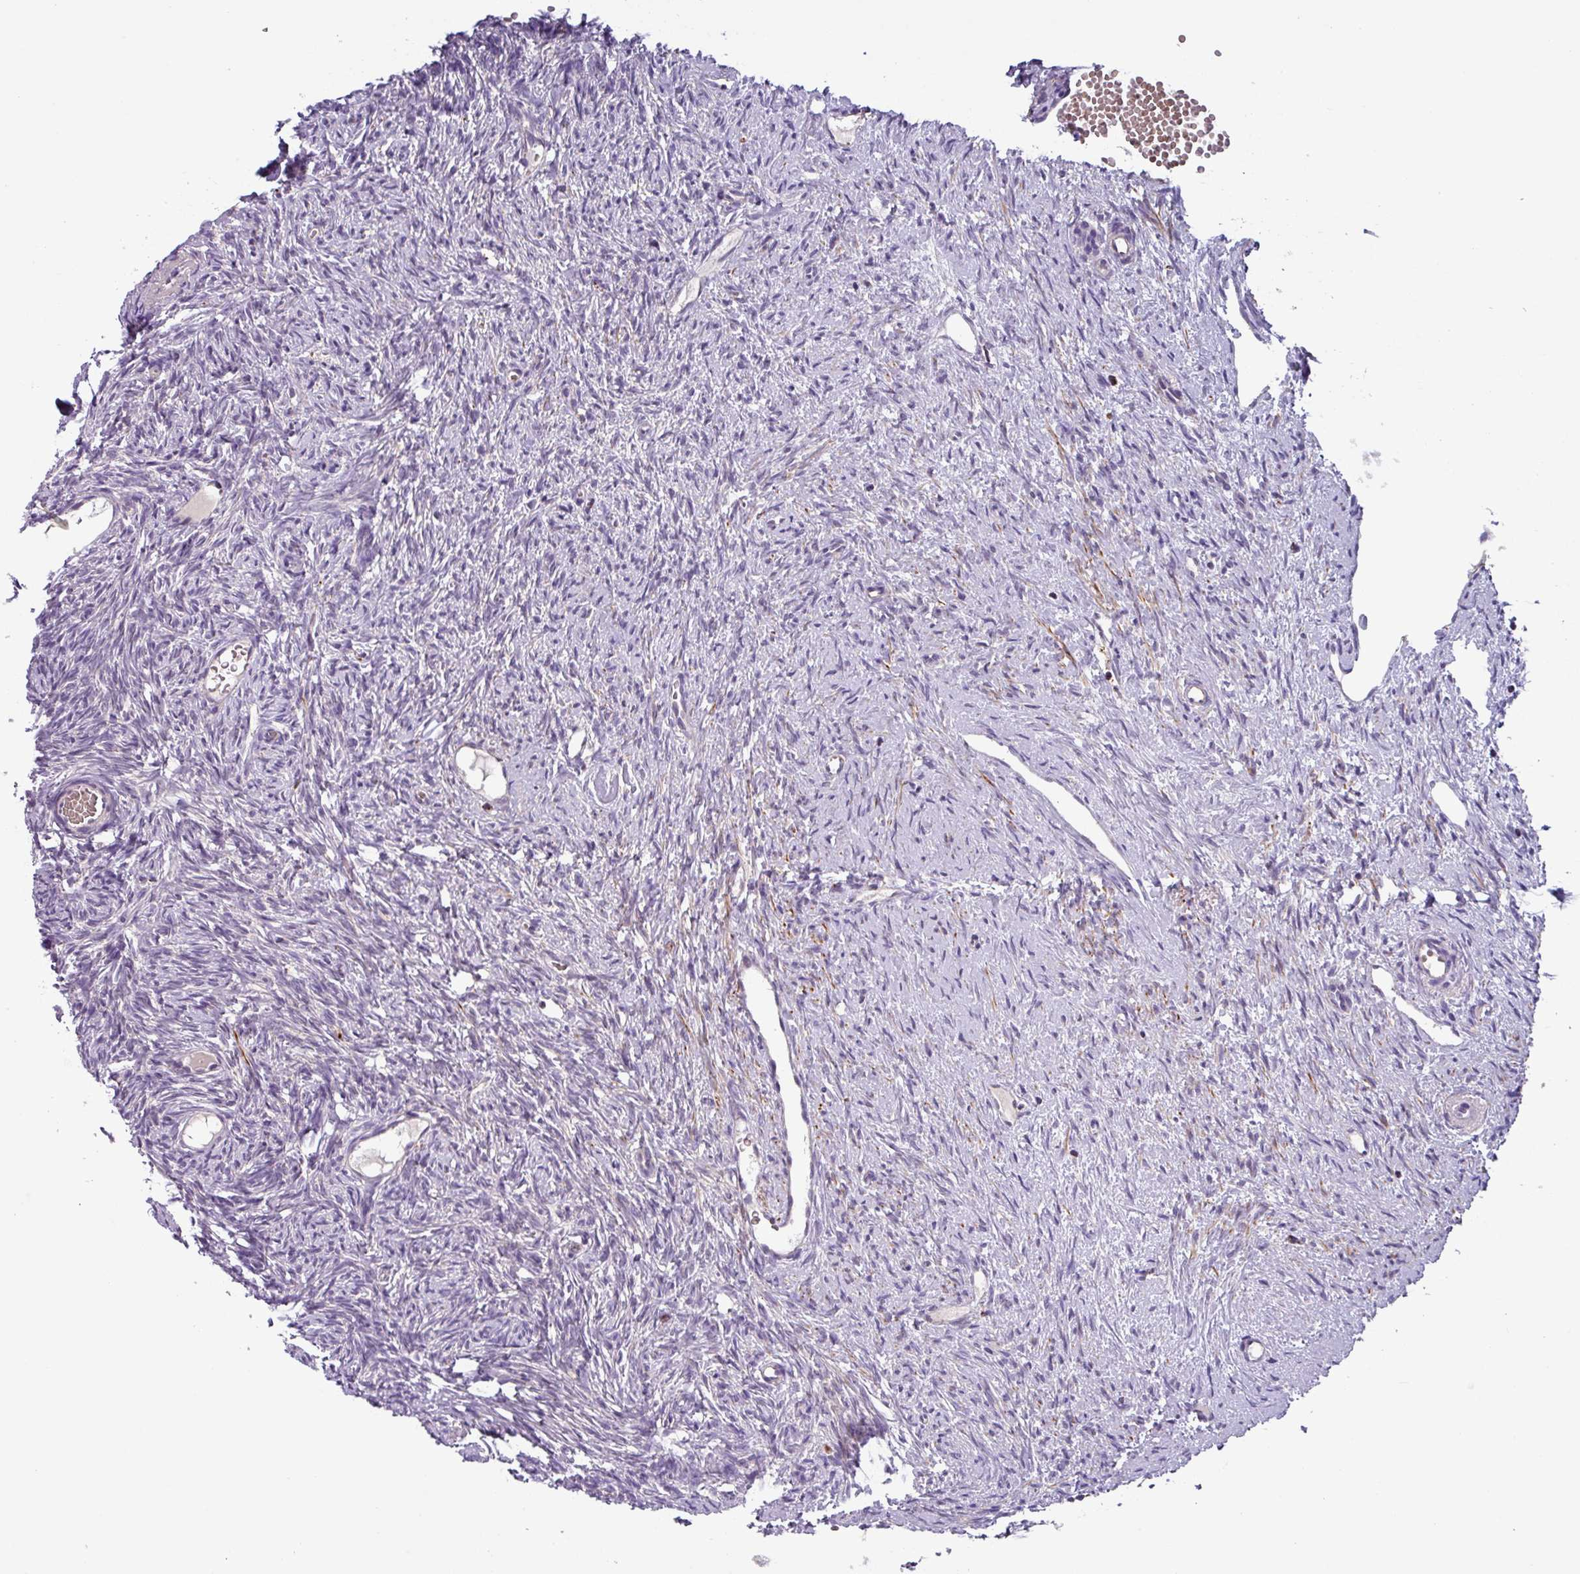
{"staining": {"intensity": "negative", "quantity": "none", "location": "none"}, "tissue": "ovary", "cell_type": "Ovarian stroma cells", "image_type": "normal", "snomed": [{"axis": "morphology", "description": "Normal tissue, NOS"}, {"axis": "topography", "description": "Ovary"}], "caption": "The micrograph demonstrates no significant expression in ovarian stroma cells of ovary. (DAB (3,3'-diaminobenzidine) immunohistochemistry (IHC), high magnification).", "gene": "AKIRIN1", "patient": {"sex": "female", "age": 51}}